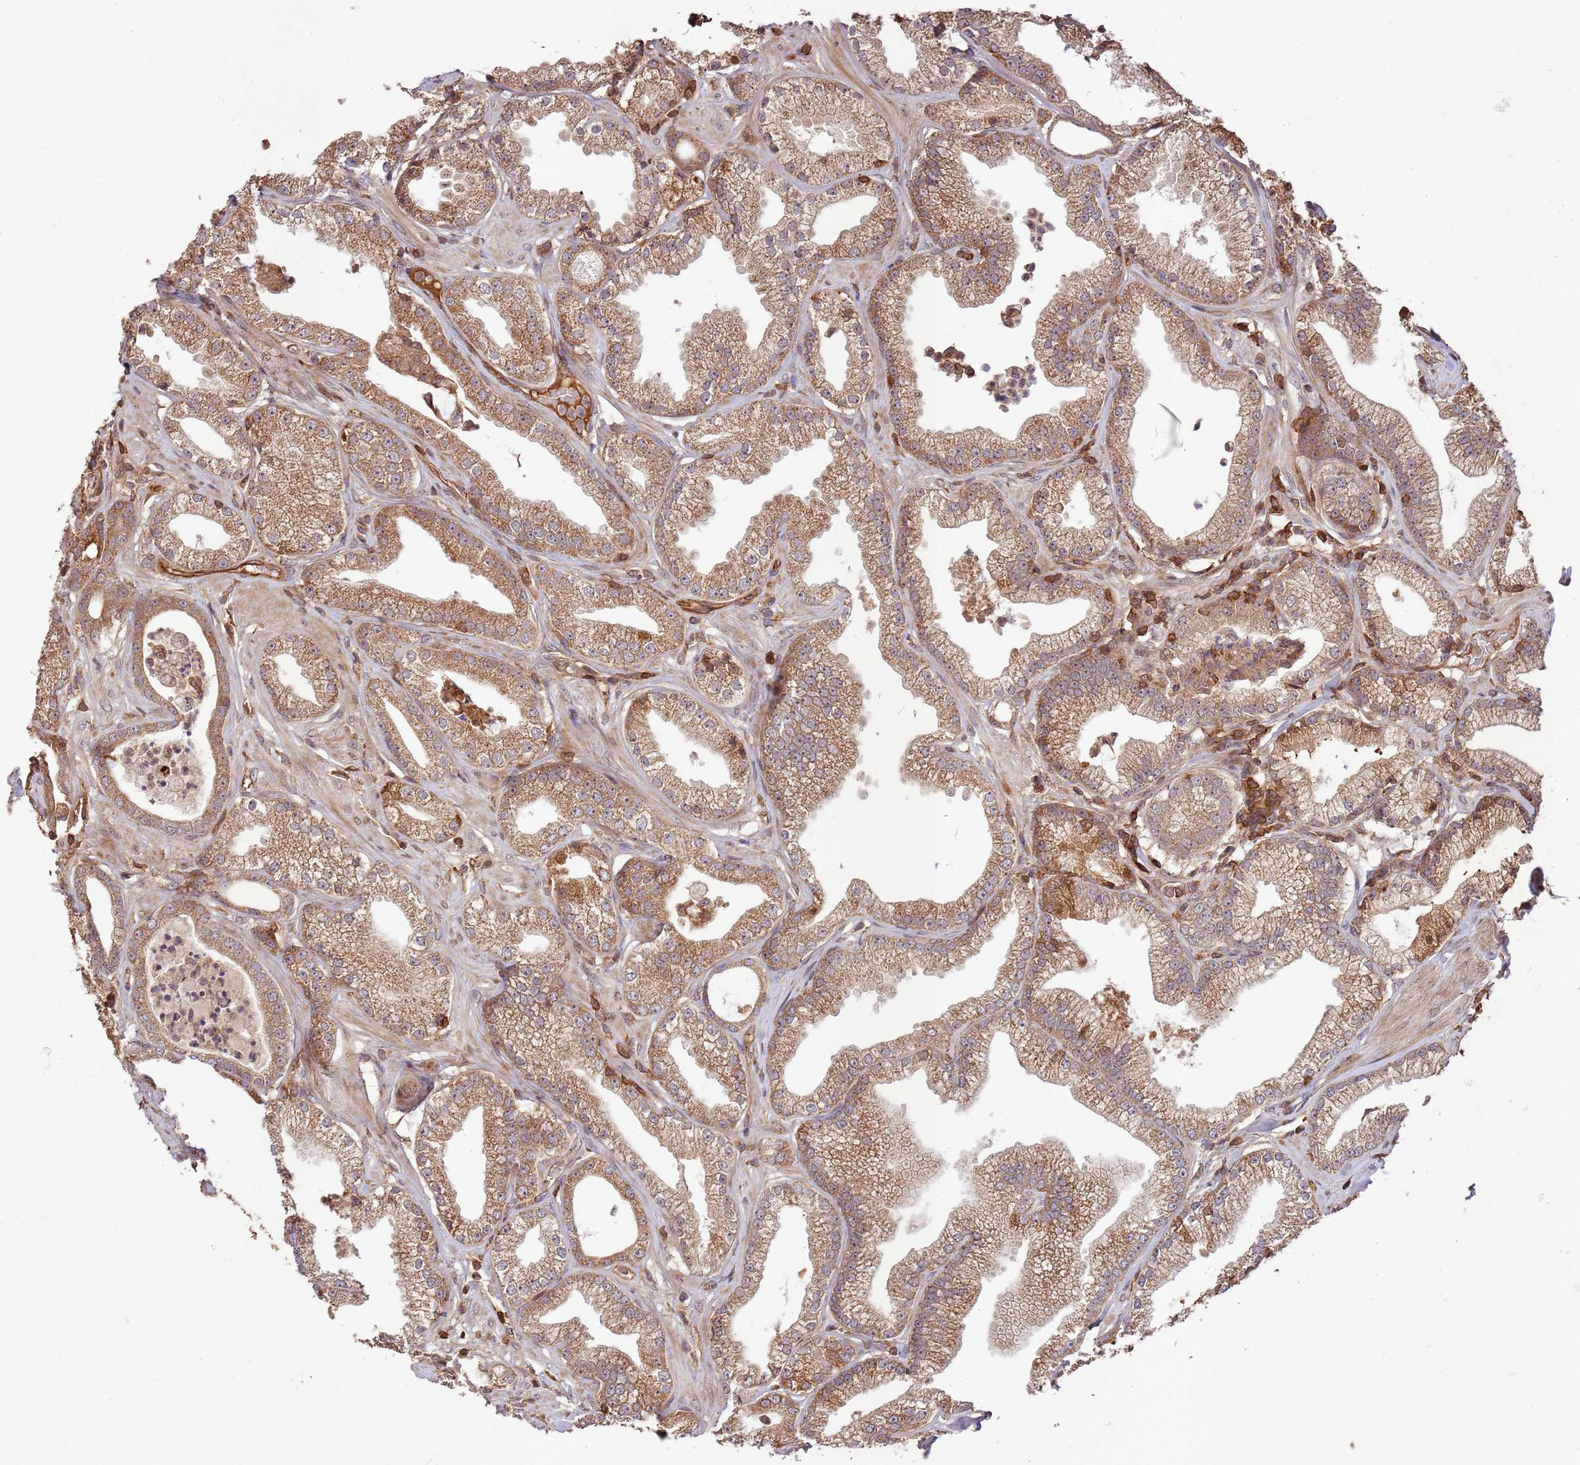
{"staining": {"intensity": "moderate", "quantity": ">75%", "location": "cytoplasmic/membranous"}, "tissue": "prostate cancer", "cell_type": "Tumor cells", "image_type": "cancer", "snomed": [{"axis": "morphology", "description": "Adenocarcinoma, High grade"}, {"axis": "topography", "description": "Prostate"}], "caption": "Protein staining shows moderate cytoplasmic/membranous staining in approximately >75% of tumor cells in prostate cancer.", "gene": "KATNAL2", "patient": {"sex": "male", "age": 67}}